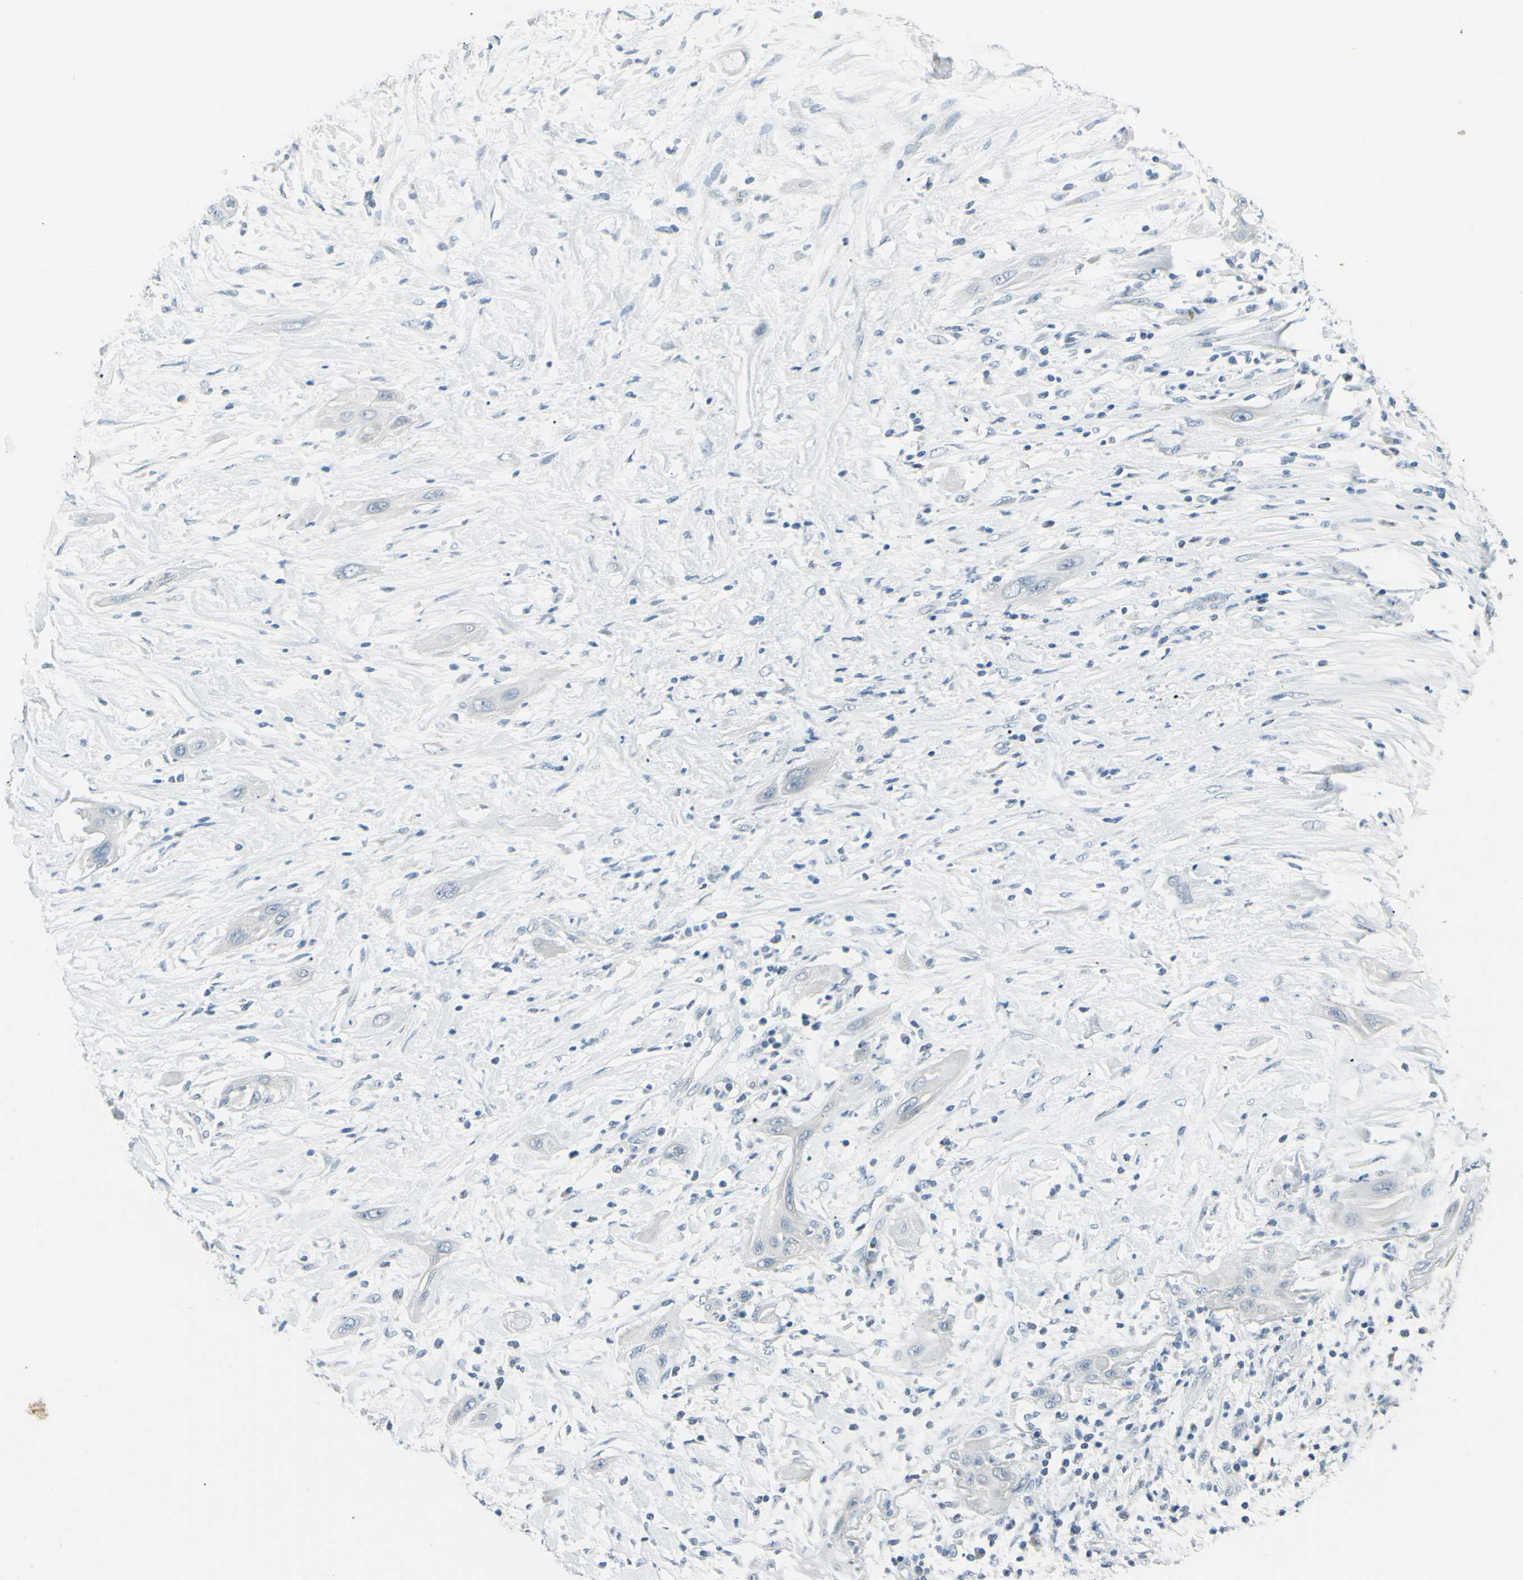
{"staining": {"intensity": "negative", "quantity": "none", "location": "none"}, "tissue": "lung cancer", "cell_type": "Tumor cells", "image_type": "cancer", "snomed": [{"axis": "morphology", "description": "Squamous cell carcinoma, NOS"}, {"axis": "topography", "description": "Lung"}], "caption": "Immunohistochemistry of lung squamous cell carcinoma demonstrates no positivity in tumor cells.", "gene": "GPR34", "patient": {"sex": "female", "age": 47}}